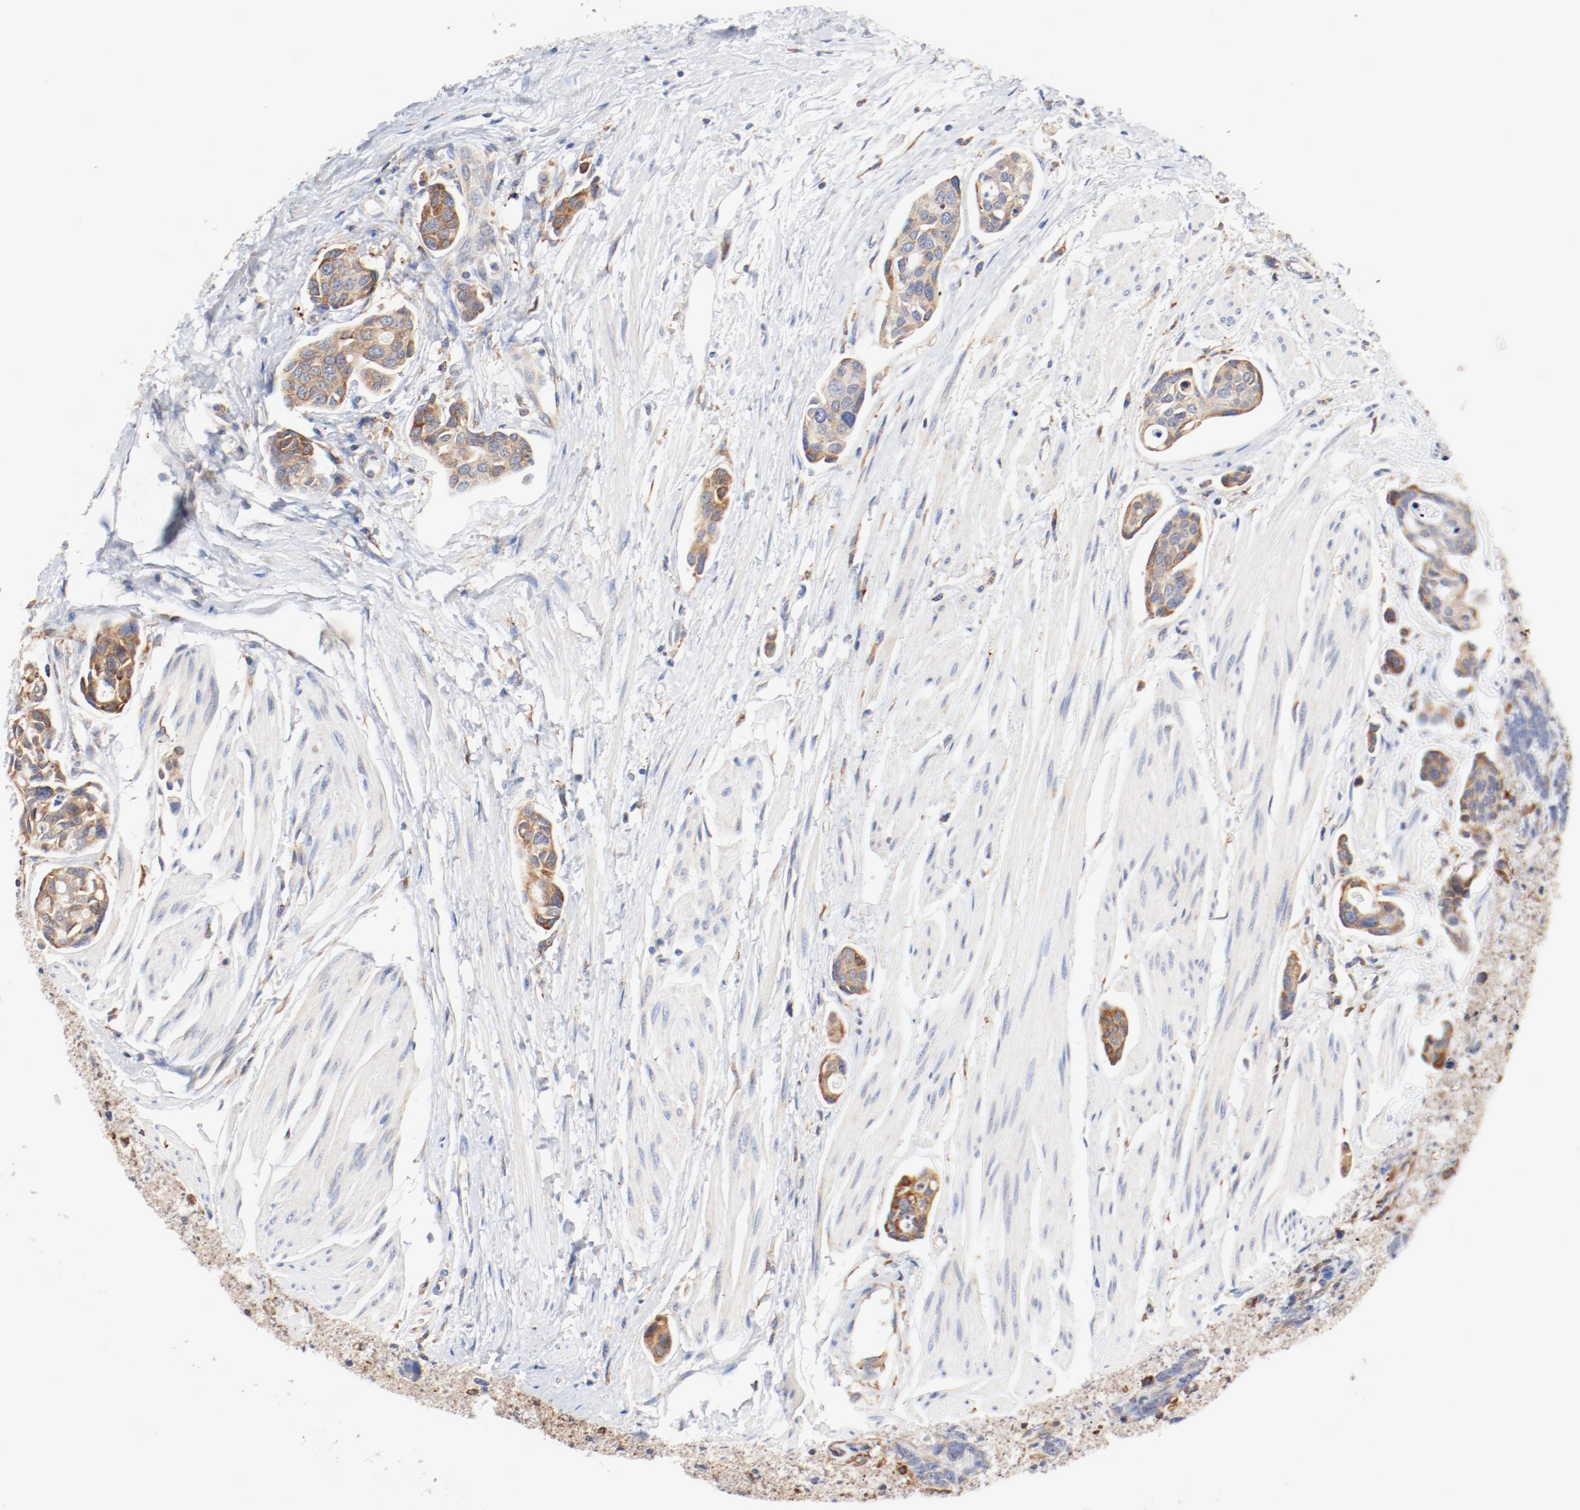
{"staining": {"intensity": "moderate", "quantity": ">75%", "location": "cytoplasmic/membranous"}, "tissue": "urothelial cancer", "cell_type": "Tumor cells", "image_type": "cancer", "snomed": [{"axis": "morphology", "description": "Urothelial carcinoma, High grade"}, {"axis": "topography", "description": "Urinary bladder"}], "caption": "This micrograph shows immunohistochemistry staining of high-grade urothelial carcinoma, with medium moderate cytoplasmic/membranous positivity in about >75% of tumor cells.", "gene": "PDPK1", "patient": {"sex": "male", "age": 78}}